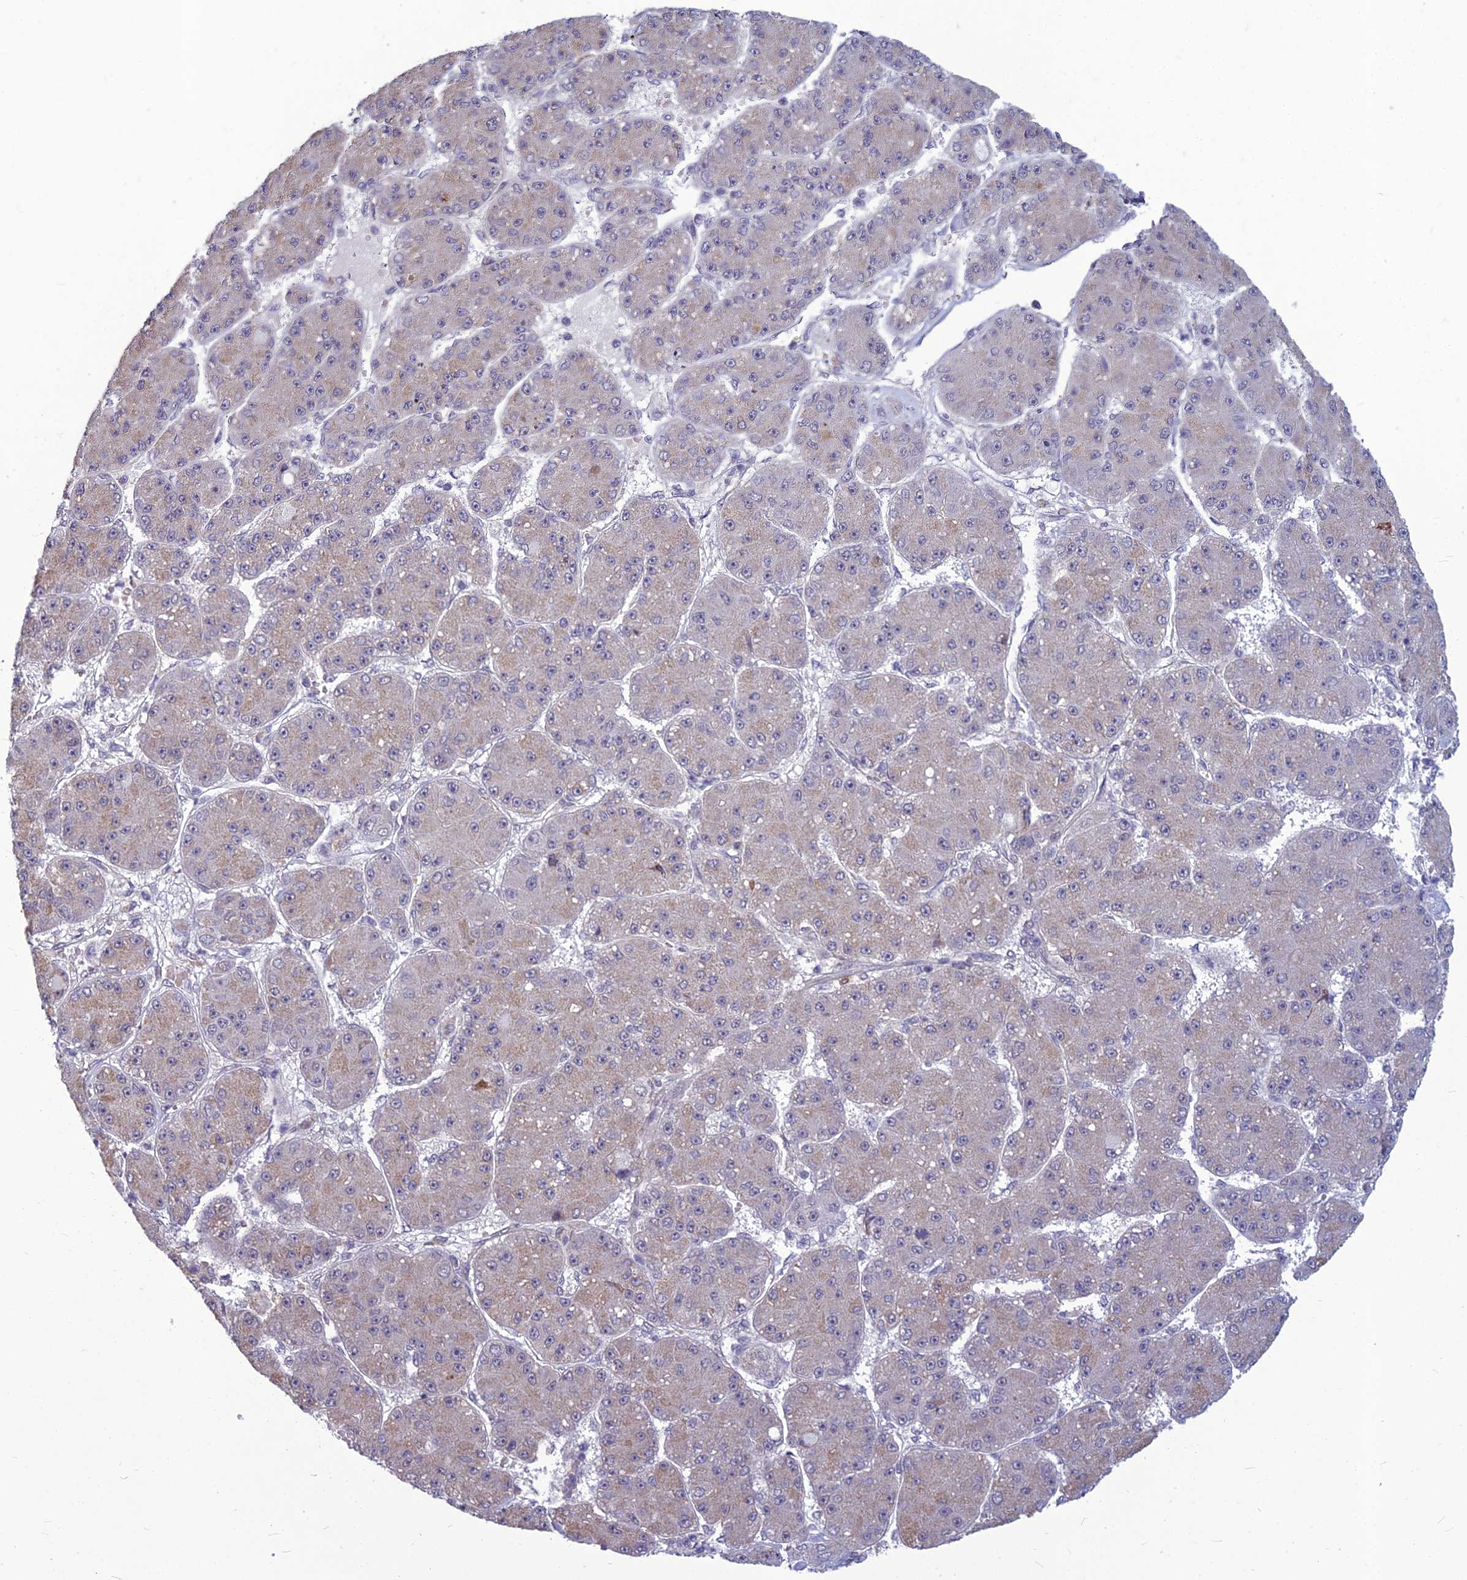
{"staining": {"intensity": "weak", "quantity": "<25%", "location": "cytoplasmic/membranous"}, "tissue": "liver cancer", "cell_type": "Tumor cells", "image_type": "cancer", "snomed": [{"axis": "morphology", "description": "Carcinoma, Hepatocellular, NOS"}, {"axis": "topography", "description": "Liver"}], "caption": "Photomicrograph shows no protein positivity in tumor cells of liver cancer (hepatocellular carcinoma) tissue.", "gene": "FBRS", "patient": {"sex": "male", "age": 67}}